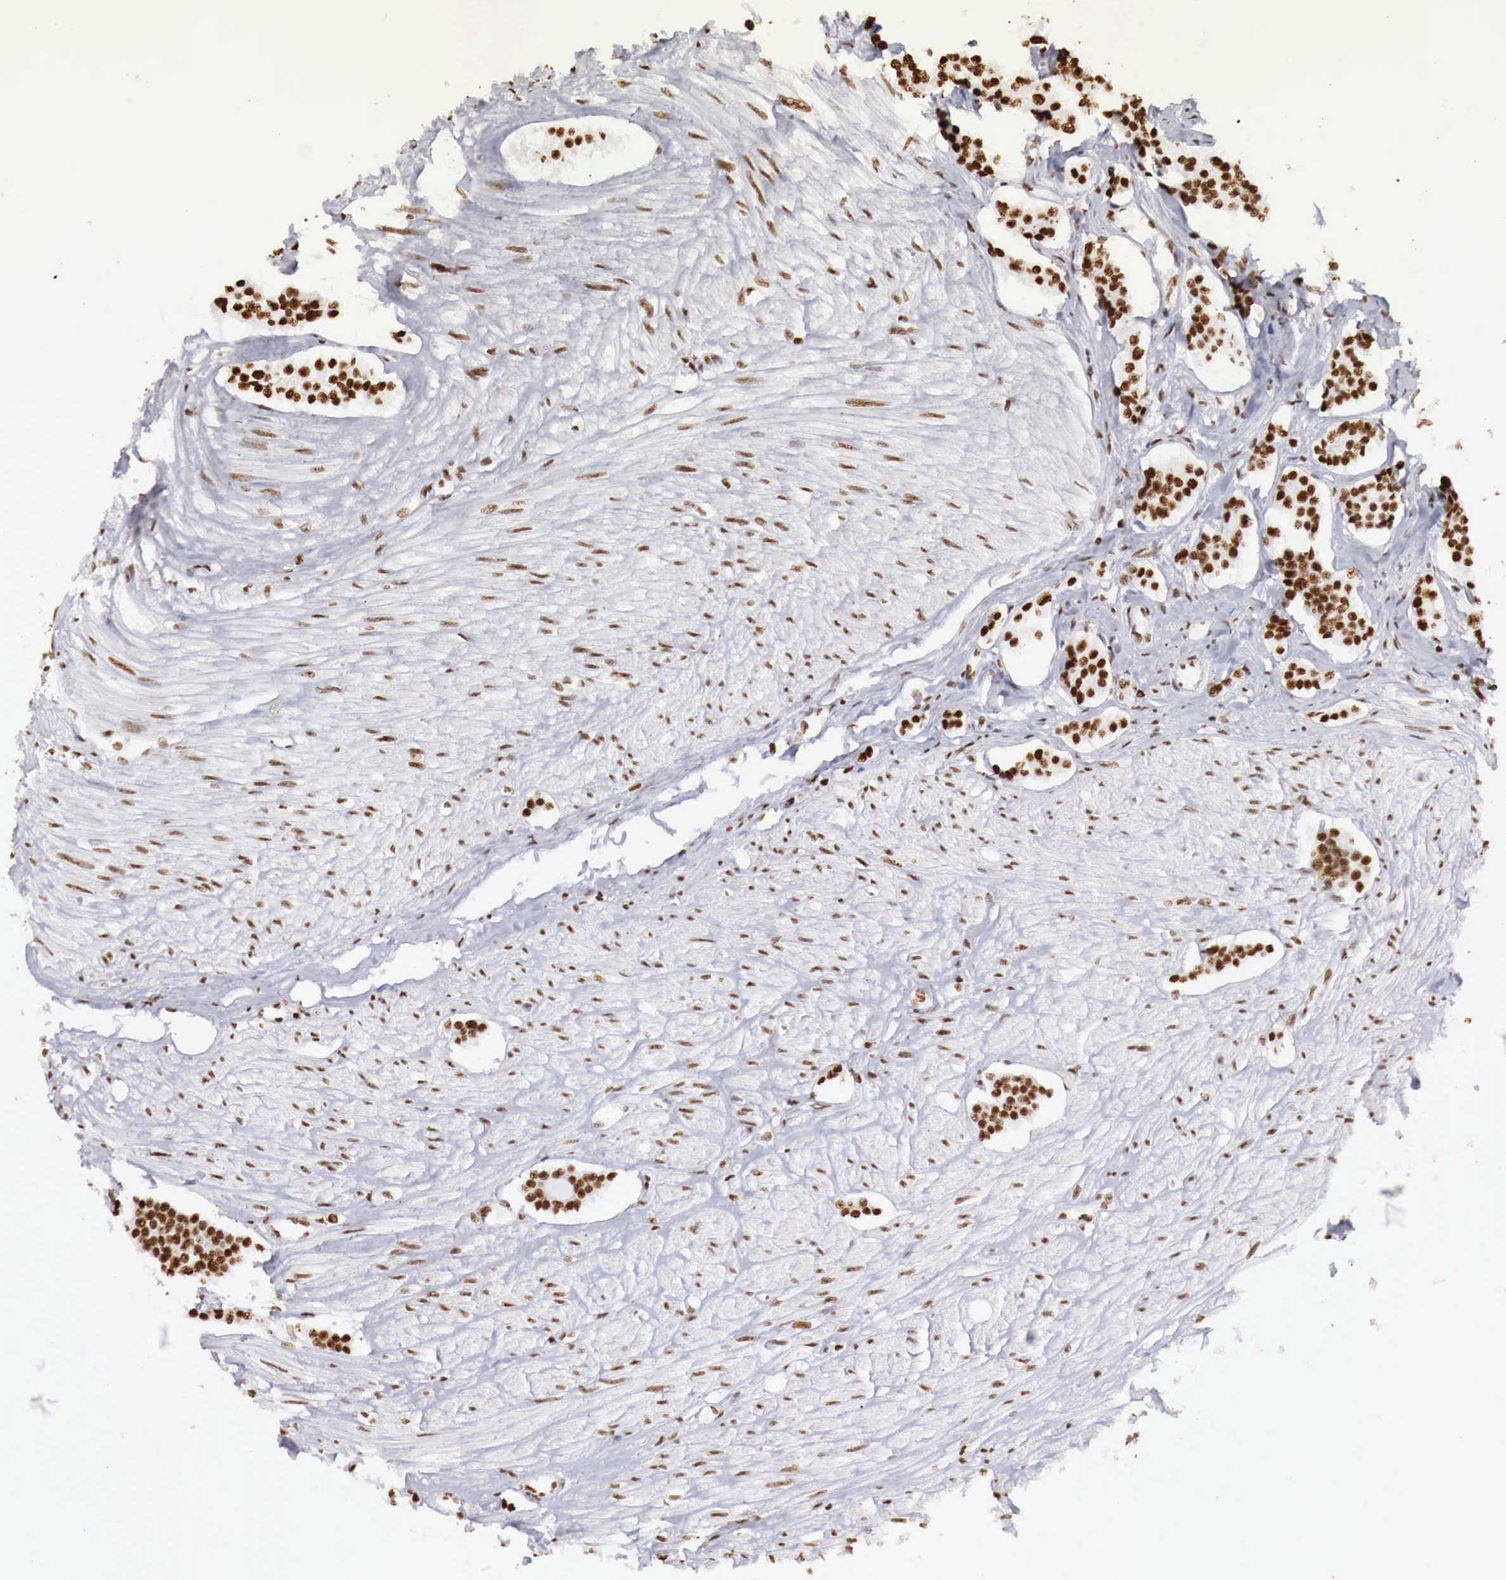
{"staining": {"intensity": "strong", "quantity": ">75%", "location": "nuclear"}, "tissue": "carcinoid", "cell_type": "Tumor cells", "image_type": "cancer", "snomed": [{"axis": "morphology", "description": "Carcinoid, malignant, NOS"}, {"axis": "topography", "description": "Small intestine"}], "caption": "The histopathology image exhibits immunohistochemical staining of carcinoid. There is strong nuclear expression is seen in approximately >75% of tumor cells.", "gene": "DKC1", "patient": {"sex": "male", "age": 60}}